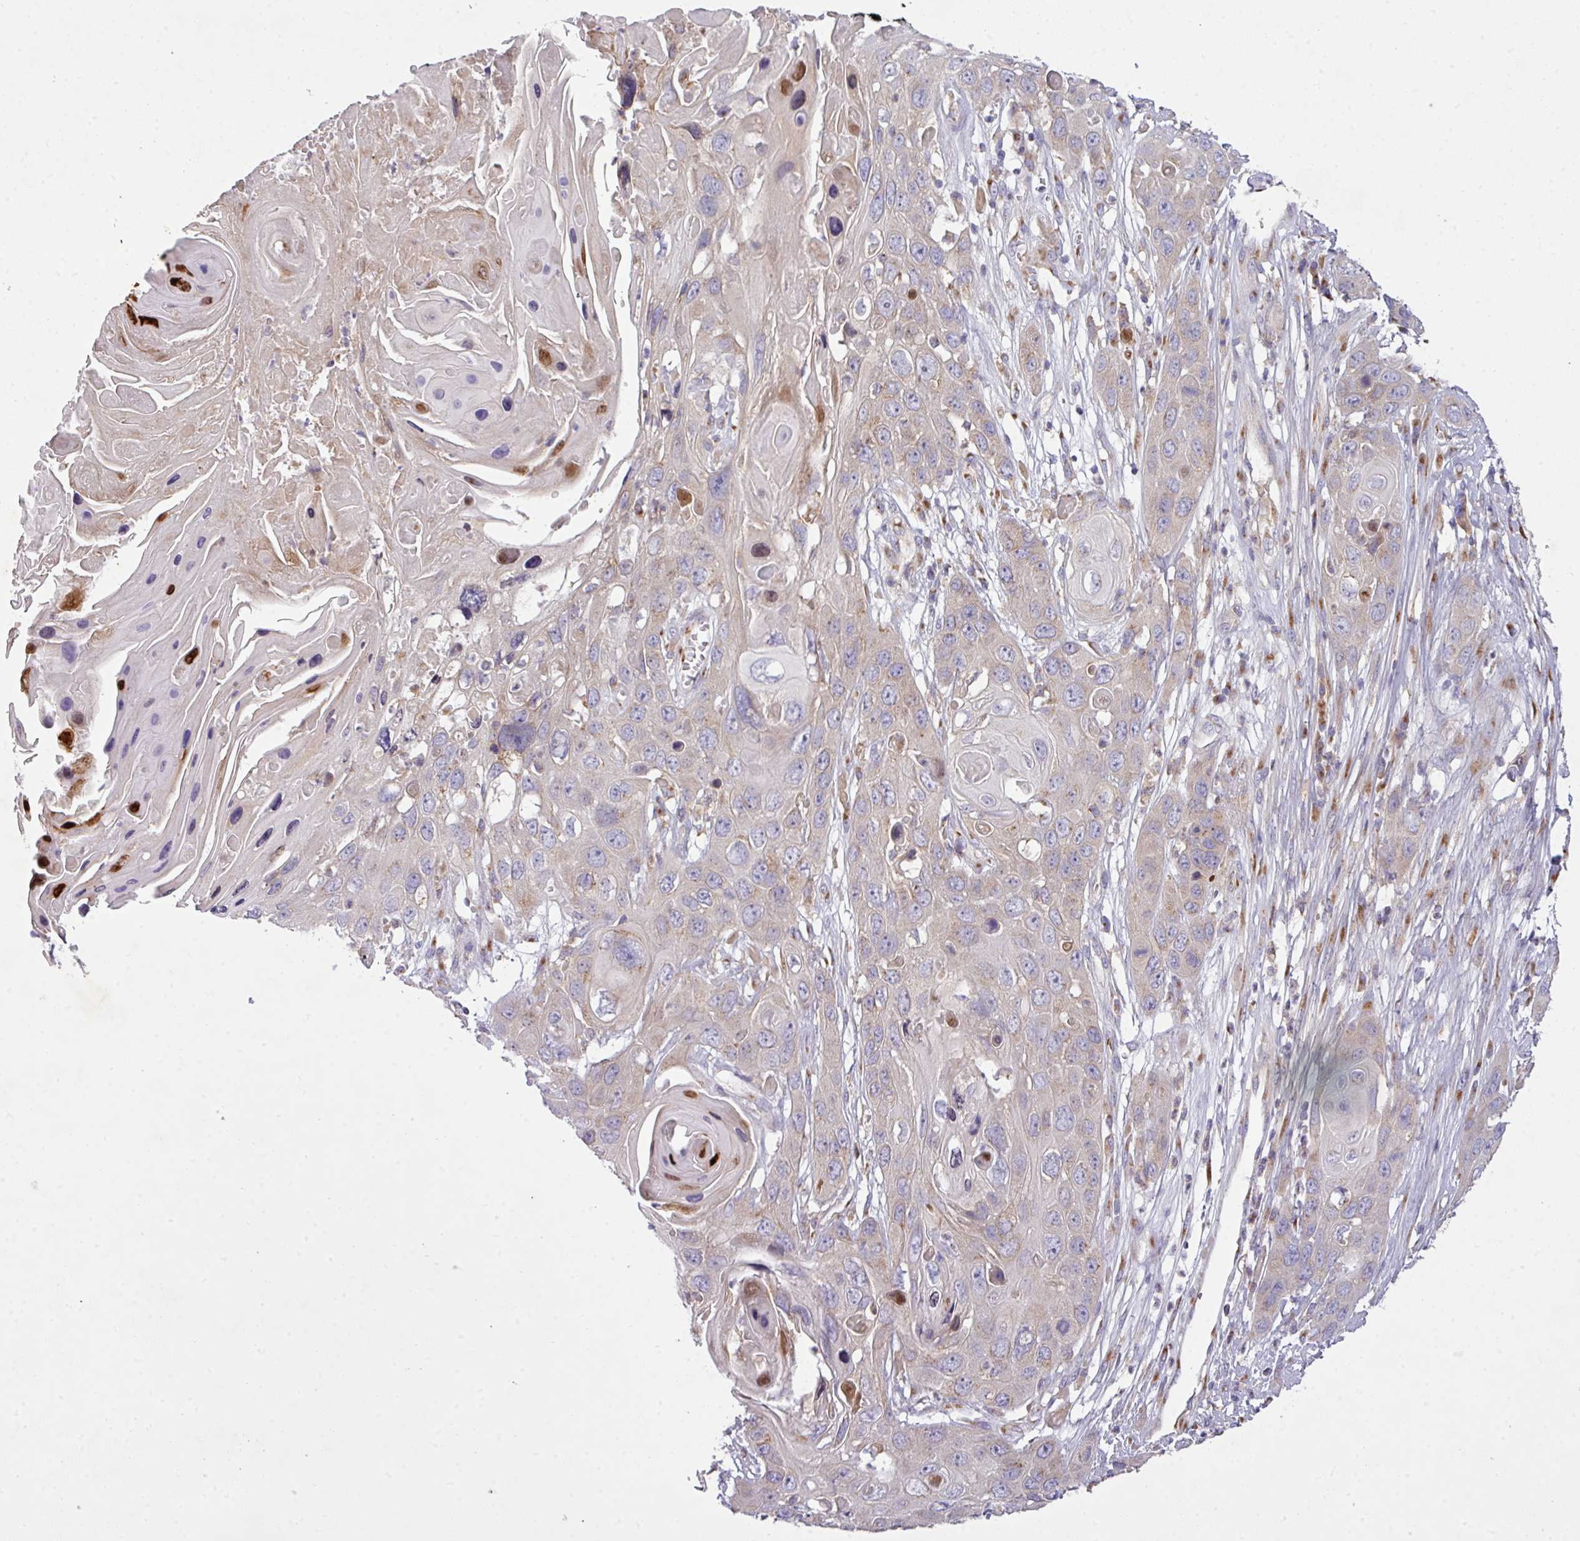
{"staining": {"intensity": "weak", "quantity": "<25%", "location": "cytoplasmic/membranous"}, "tissue": "skin cancer", "cell_type": "Tumor cells", "image_type": "cancer", "snomed": [{"axis": "morphology", "description": "Squamous cell carcinoma, NOS"}, {"axis": "topography", "description": "Skin"}], "caption": "Squamous cell carcinoma (skin) stained for a protein using immunohistochemistry (IHC) reveals no staining tumor cells.", "gene": "VTI1A", "patient": {"sex": "male", "age": 55}}